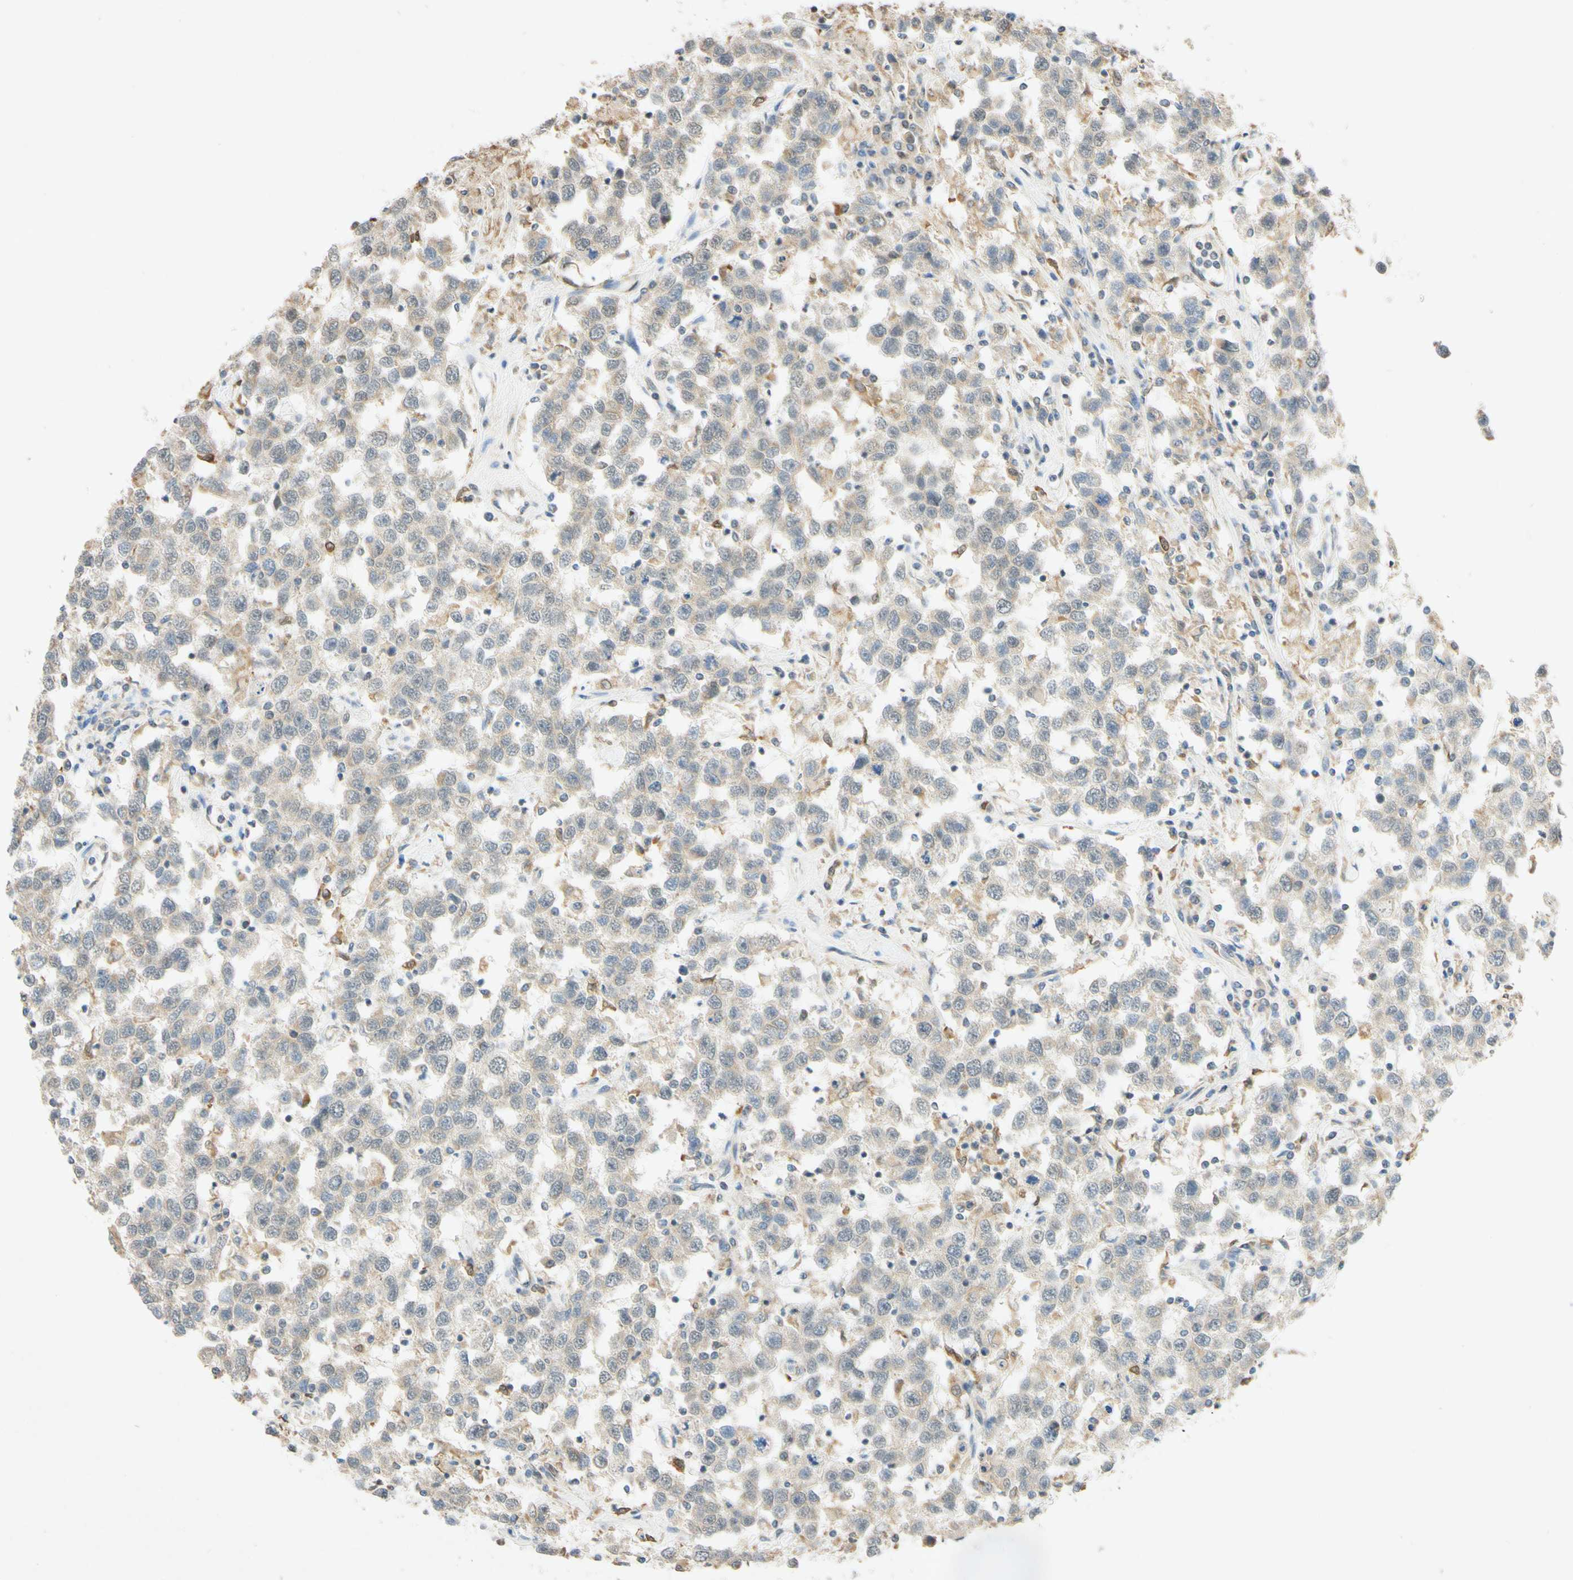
{"staining": {"intensity": "weak", "quantity": ">75%", "location": "cytoplasmic/membranous"}, "tissue": "testis cancer", "cell_type": "Tumor cells", "image_type": "cancer", "snomed": [{"axis": "morphology", "description": "Seminoma, NOS"}, {"axis": "topography", "description": "Testis"}], "caption": "Approximately >75% of tumor cells in human testis cancer exhibit weak cytoplasmic/membranous protein expression as visualized by brown immunohistochemical staining.", "gene": "GATA1", "patient": {"sex": "male", "age": 41}}